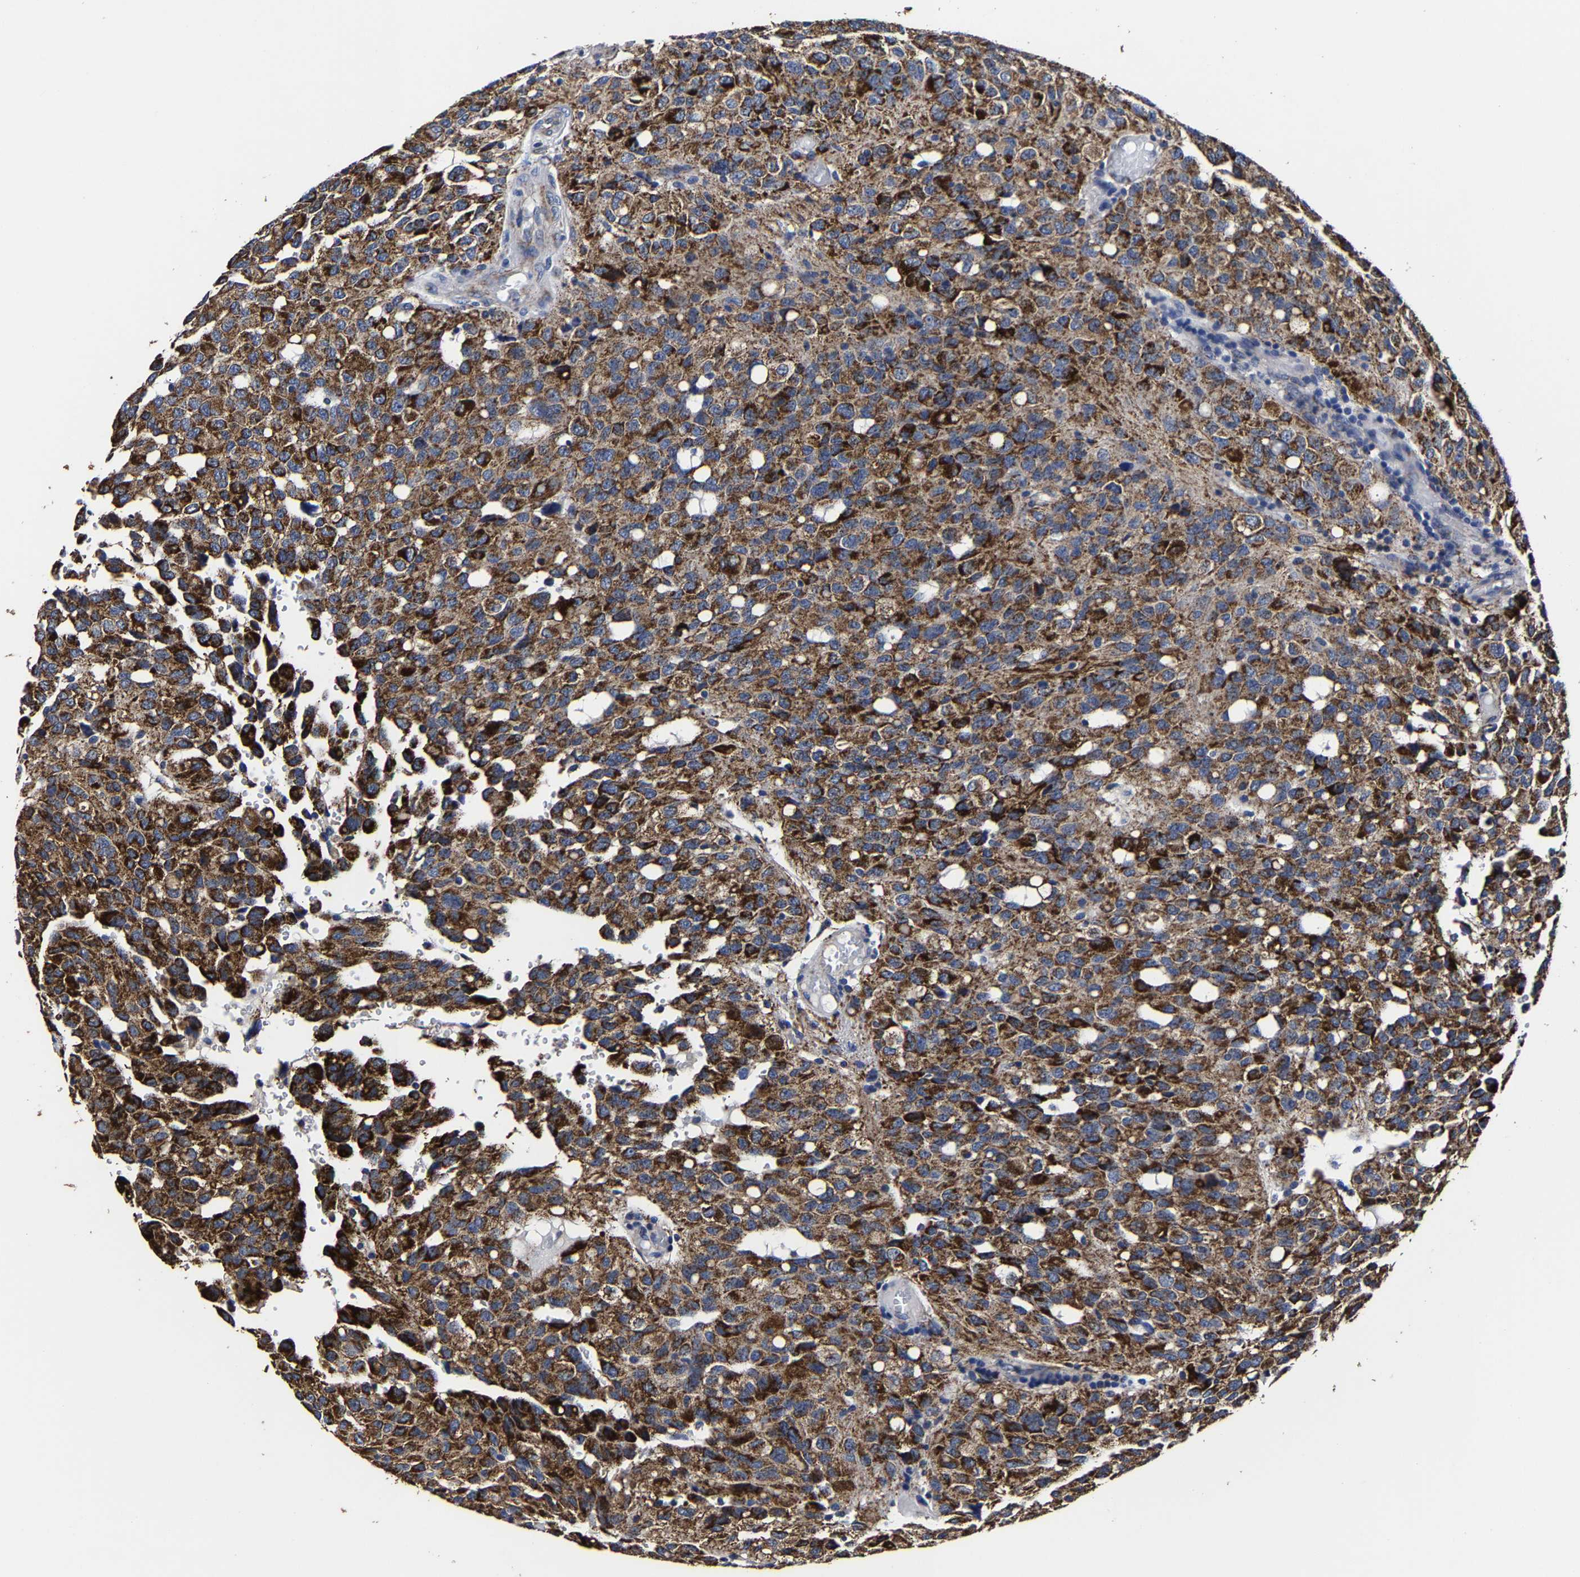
{"staining": {"intensity": "strong", "quantity": ">75%", "location": "cytoplasmic/membranous"}, "tissue": "glioma", "cell_type": "Tumor cells", "image_type": "cancer", "snomed": [{"axis": "morphology", "description": "Glioma, malignant, High grade"}, {"axis": "topography", "description": "Brain"}], "caption": "Immunohistochemical staining of glioma displays high levels of strong cytoplasmic/membranous expression in approximately >75% of tumor cells.", "gene": "AASS", "patient": {"sex": "male", "age": 32}}